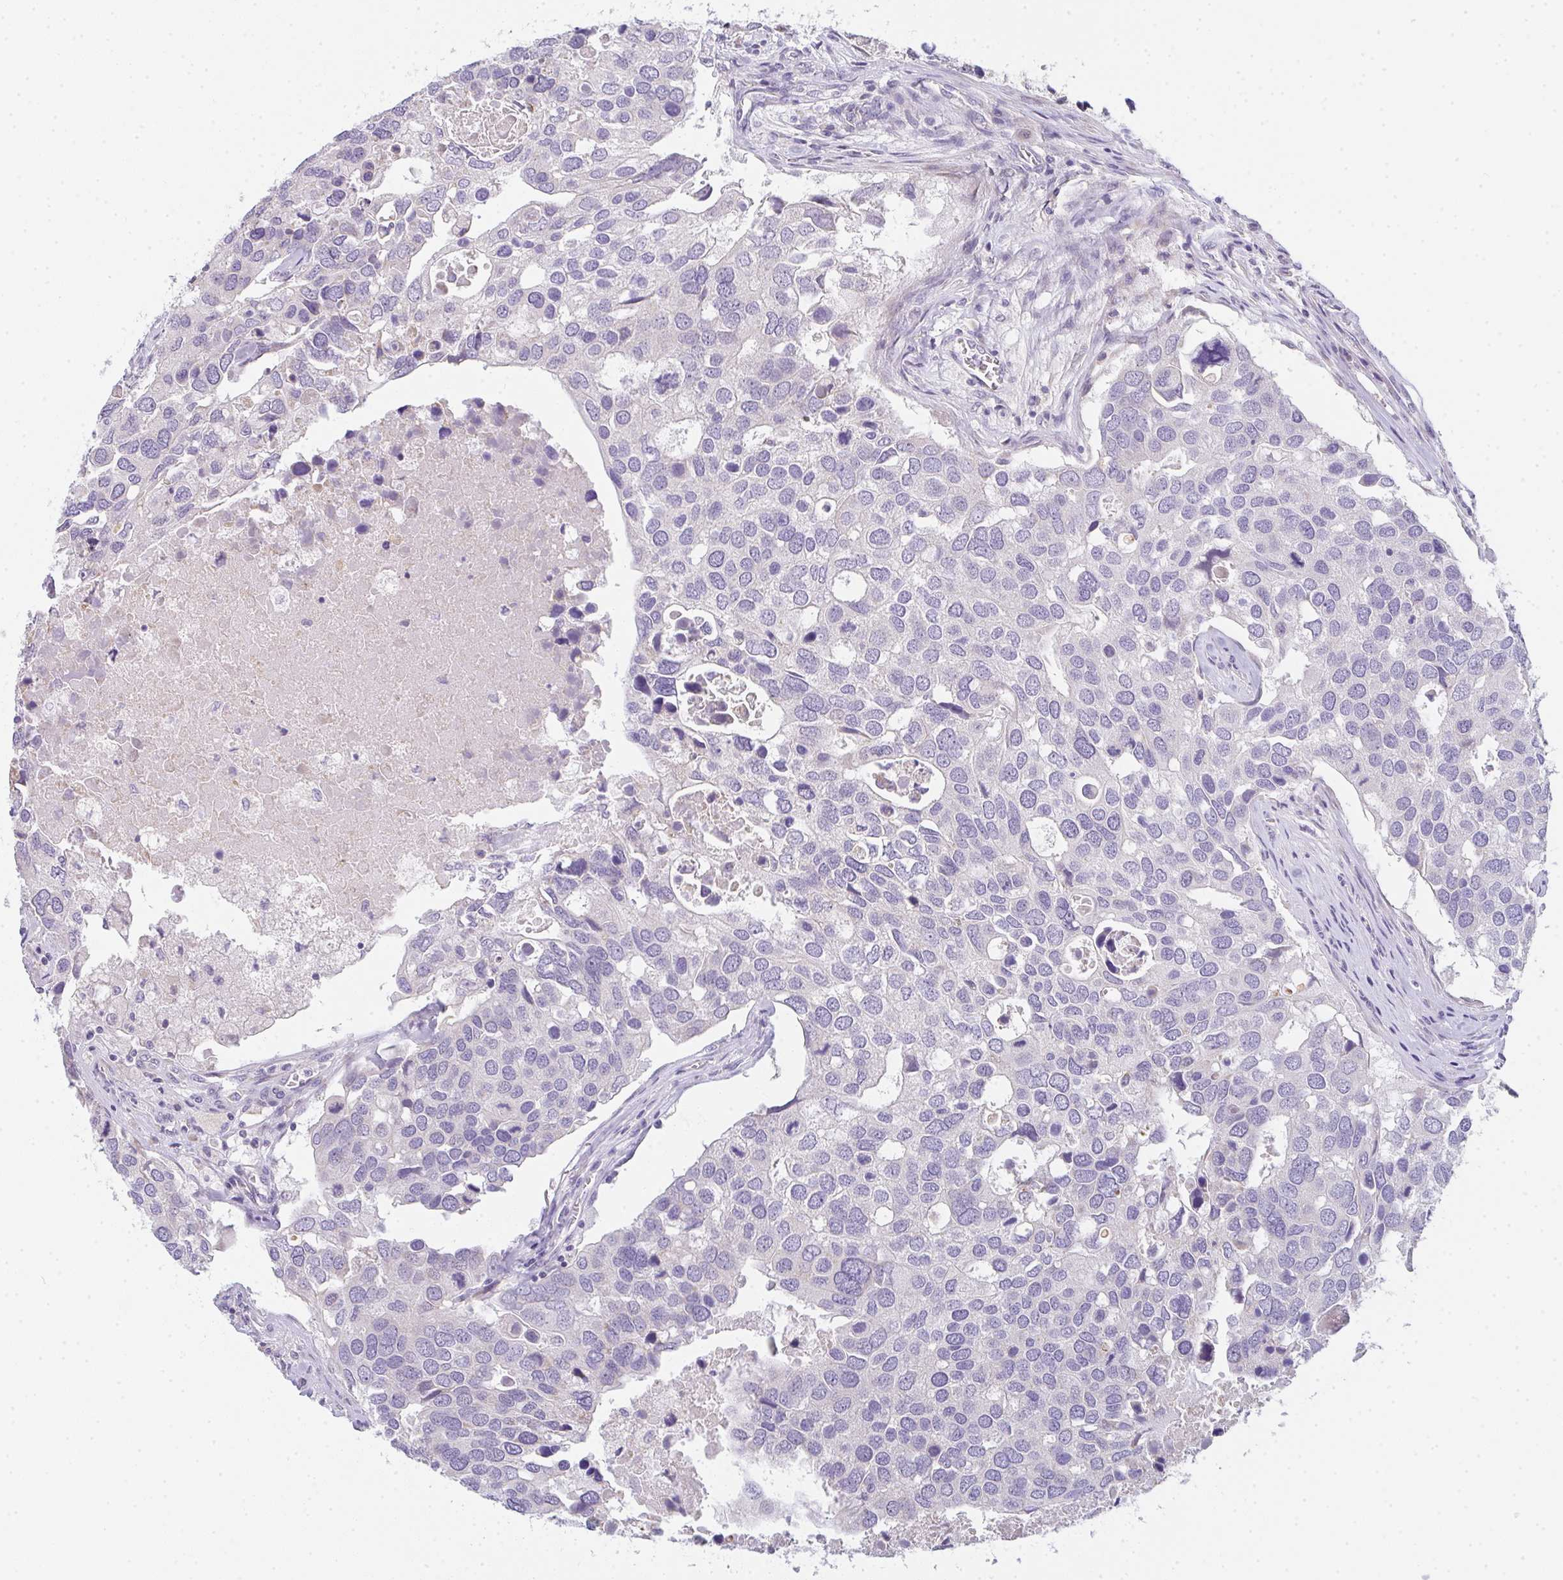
{"staining": {"intensity": "negative", "quantity": "none", "location": "none"}, "tissue": "breast cancer", "cell_type": "Tumor cells", "image_type": "cancer", "snomed": [{"axis": "morphology", "description": "Duct carcinoma"}, {"axis": "topography", "description": "Breast"}], "caption": "Breast infiltrating ductal carcinoma was stained to show a protein in brown. There is no significant staining in tumor cells.", "gene": "CACNA1S", "patient": {"sex": "female", "age": 83}}